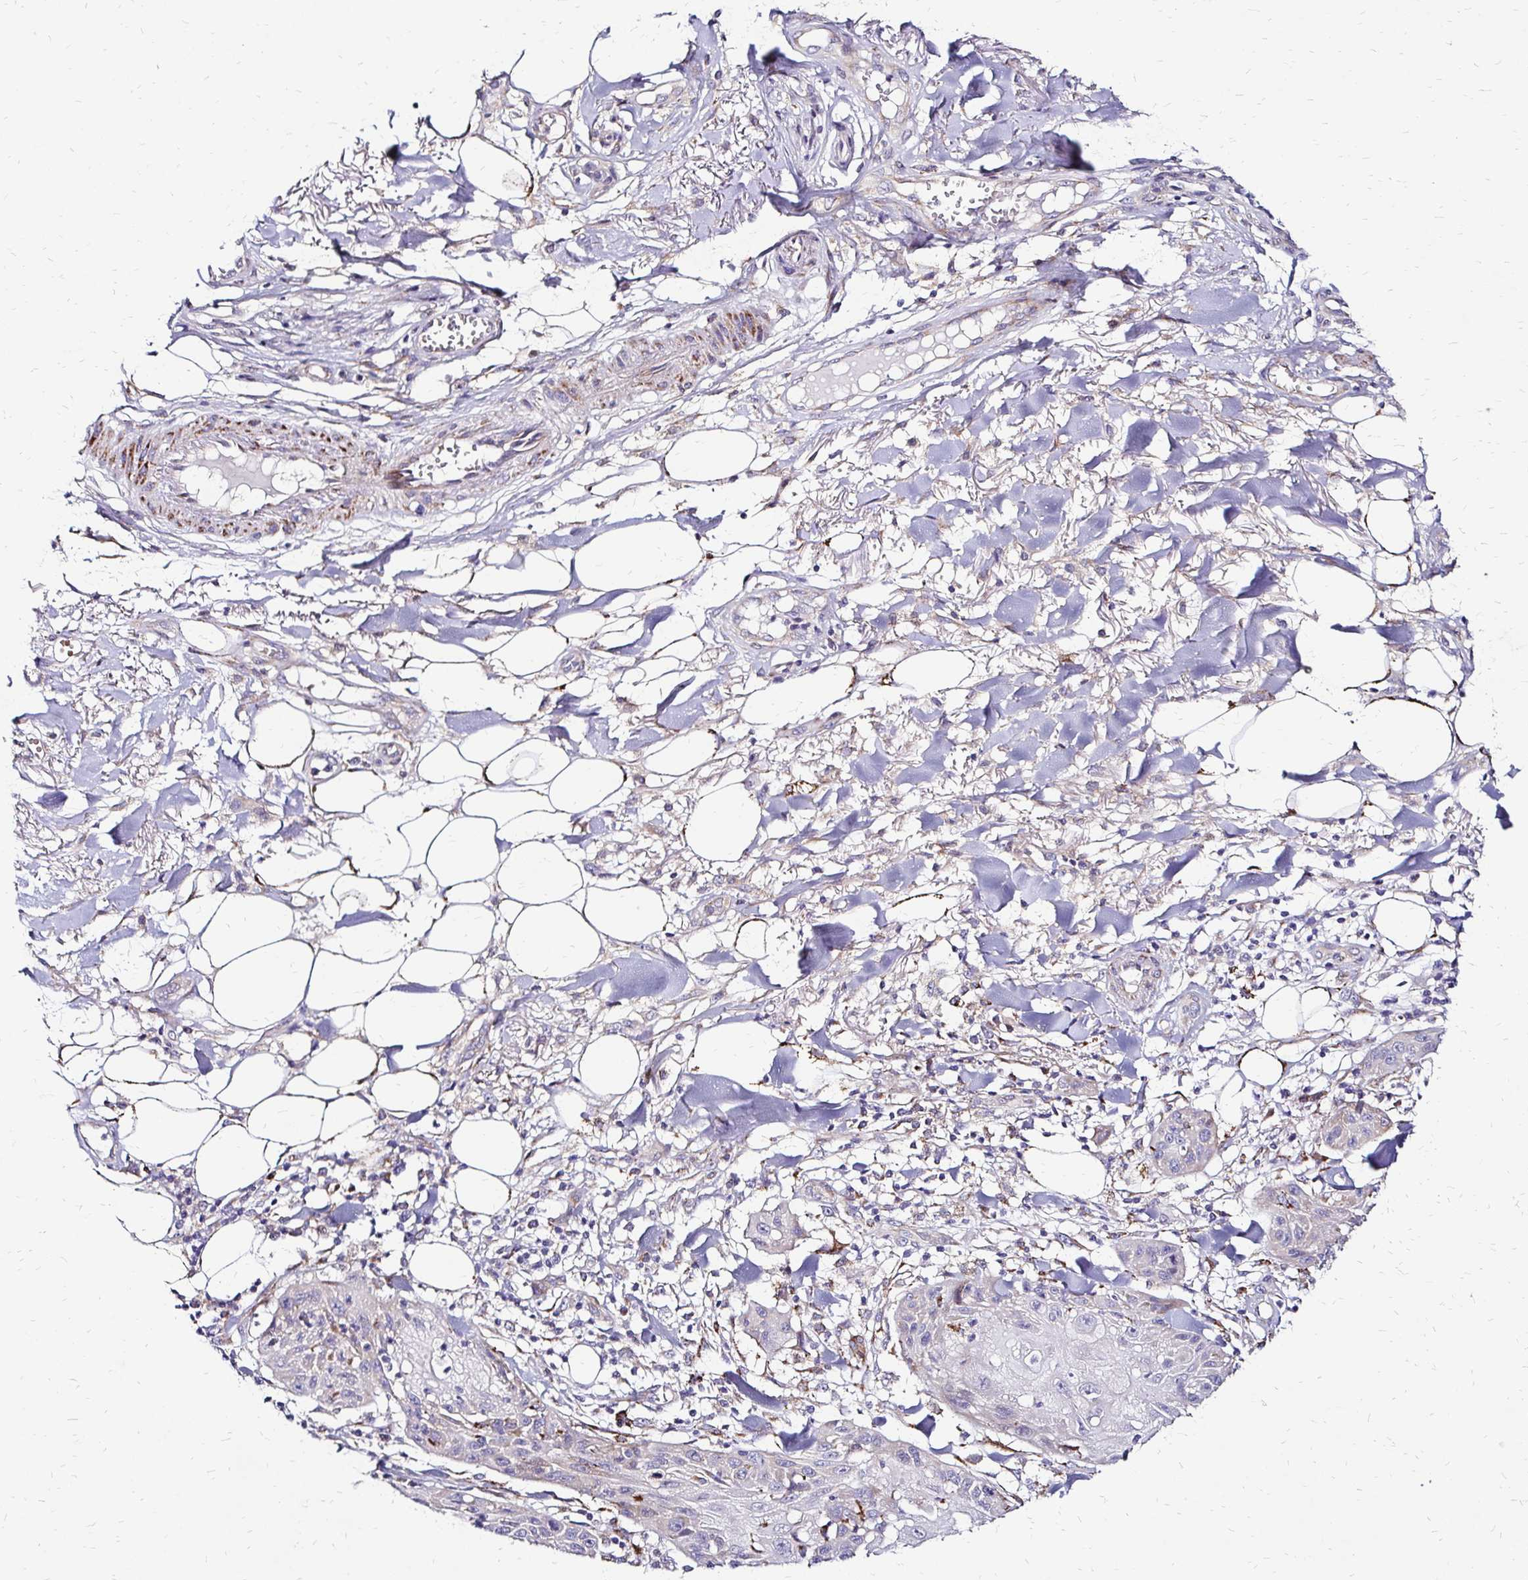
{"staining": {"intensity": "negative", "quantity": "none", "location": "none"}, "tissue": "skin cancer", "cell_type": "Tumor cells", "image_type": "cancer", "snomed": [{"axis": "morphology", "description": "Squamous cell carcinoma, NOS"}, {"axis": "topography", "description": "Skin"}], "caption": "IHC of human skin cancer (squamous cell carcinoma) displays no expression in tumor cells.", "gene": "IDUA", "patient": {"sex": "female", "age": 88}}